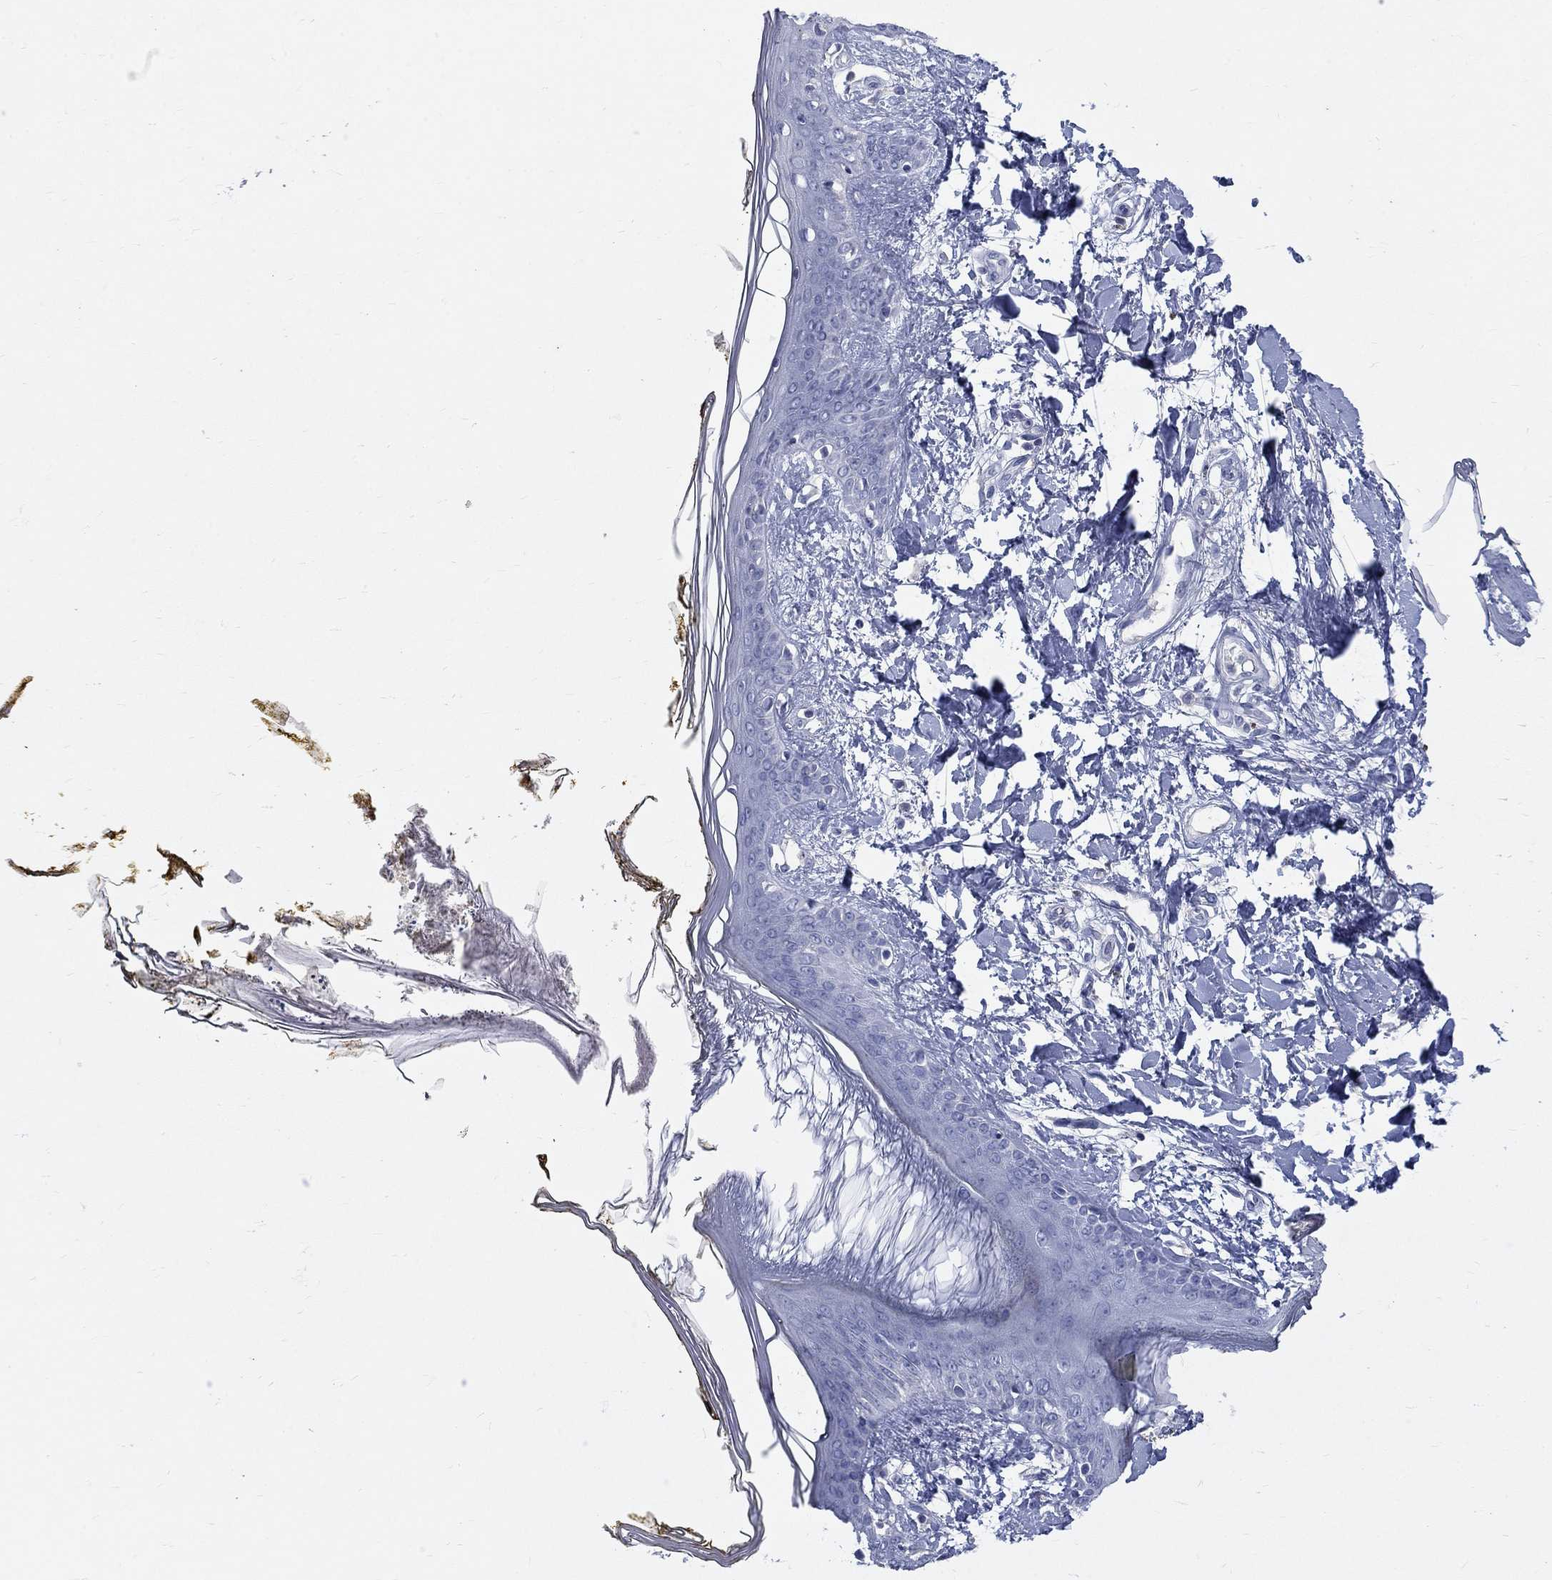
{"staining": {"intensity": "negative", "quantity": "none", "location": "none"}, "tissue": "skin", "cell_type": "Fibroblasts", "image_type": "normal", "snomed": [{"axis": "morphology", "description": "Normal tissue, NOS"}, {"axis": "topography", "description": "Skin"}], "caption": "Protein analysis of unremarkable skin shows no significant expression in fibroblasts. (Immunohistochemistry (ihc), brightfield microscopy, high magnification).", "gene": "PTH1R", "patient": {"sex": "female", "age": 34}}